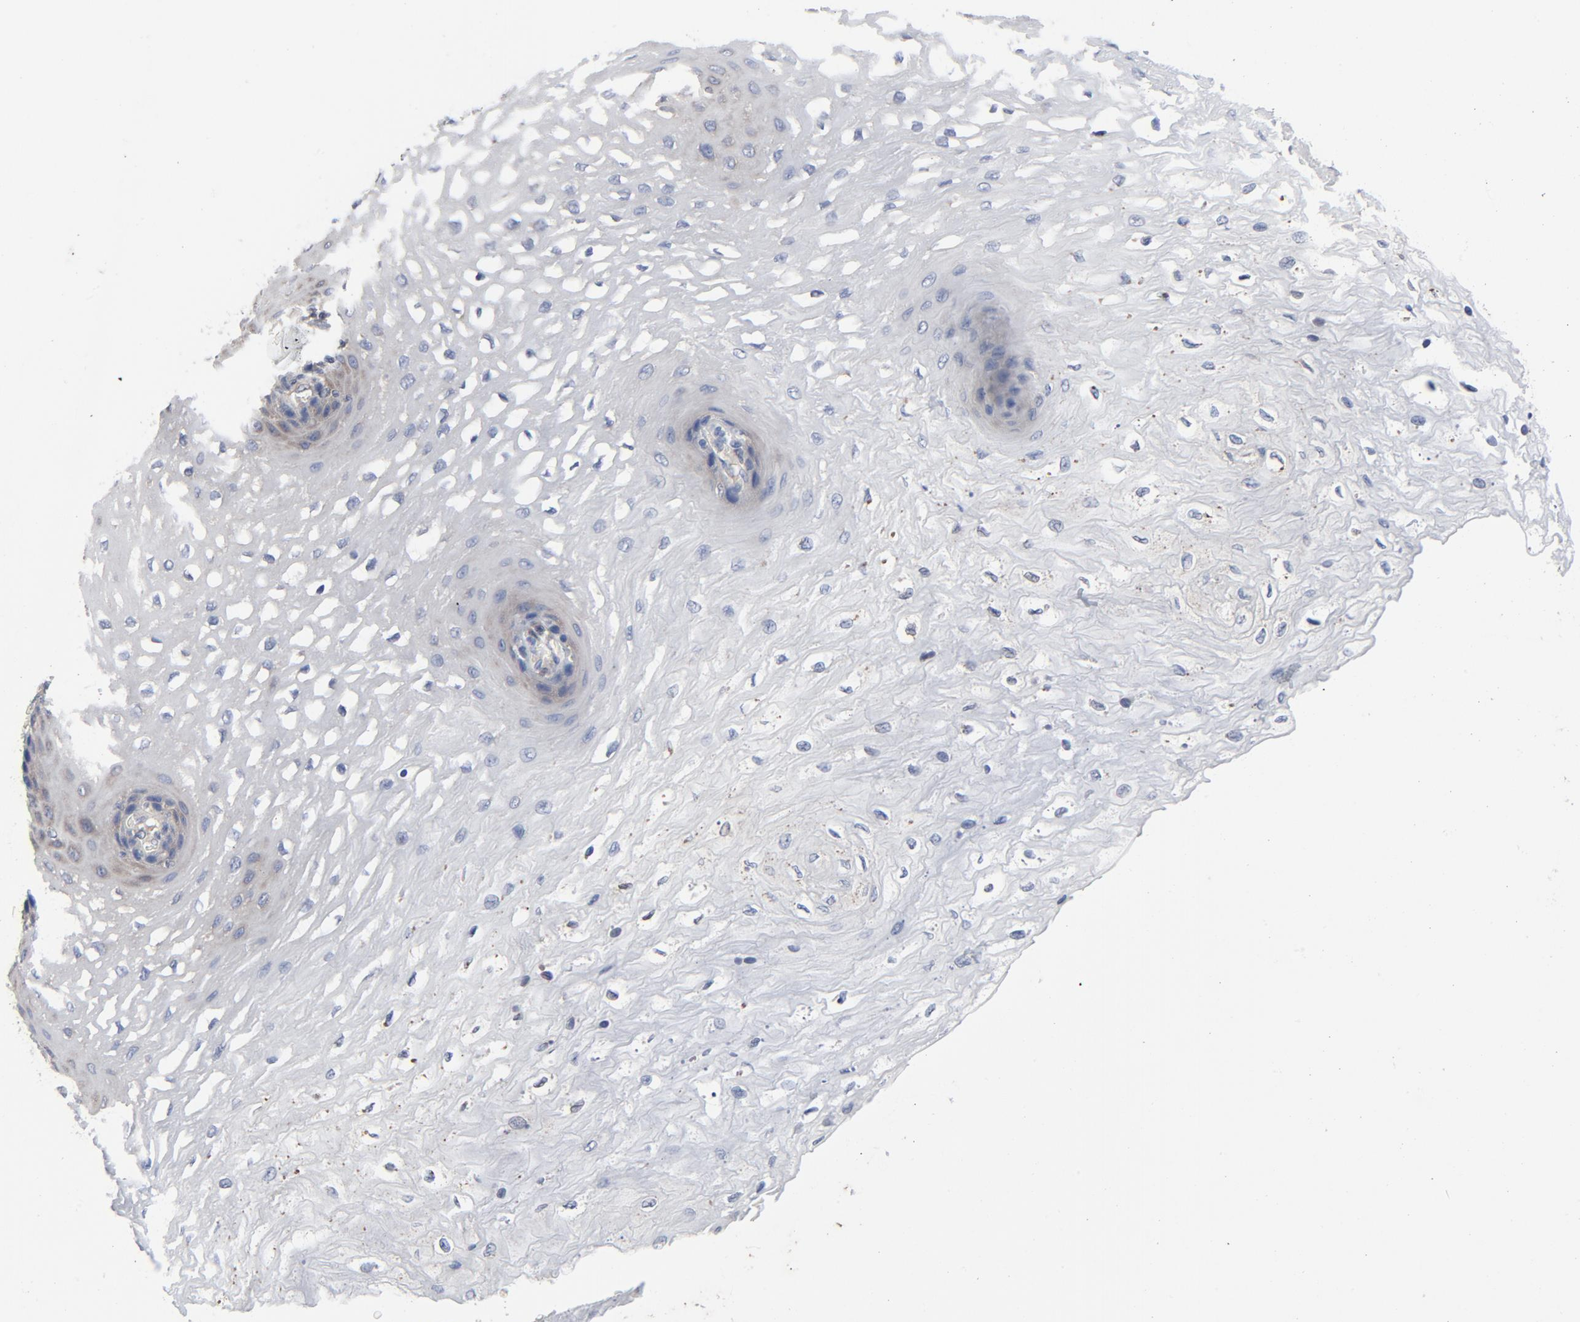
{"staining": {"intensity": "moderate", "quantity": "<25%", "location": "cytoplasmic/membranous"}, "tissue": "esophagus", "cell_type": "Squamous epithelial cells", "image_type": "normal", "snomed": [{"axis": "morphology", "description": "Normal tissue, NOS"}, {"axis": "topography", "description": "Esophagus"}], "caption": "DAB (3,3'-diaminobenzidine) immunohistochemical staining of normal human esophagus displays moderate cytoplasmic/membranous protein expression in about <25% of squamous epithelial cells. The staining was performed using DAB, with brown indicating positive protein expression. Nuclei are stained blue with hematoxylin.", "gene": "DYNLT3", "patient": {"sex": "female", "age": 72}}